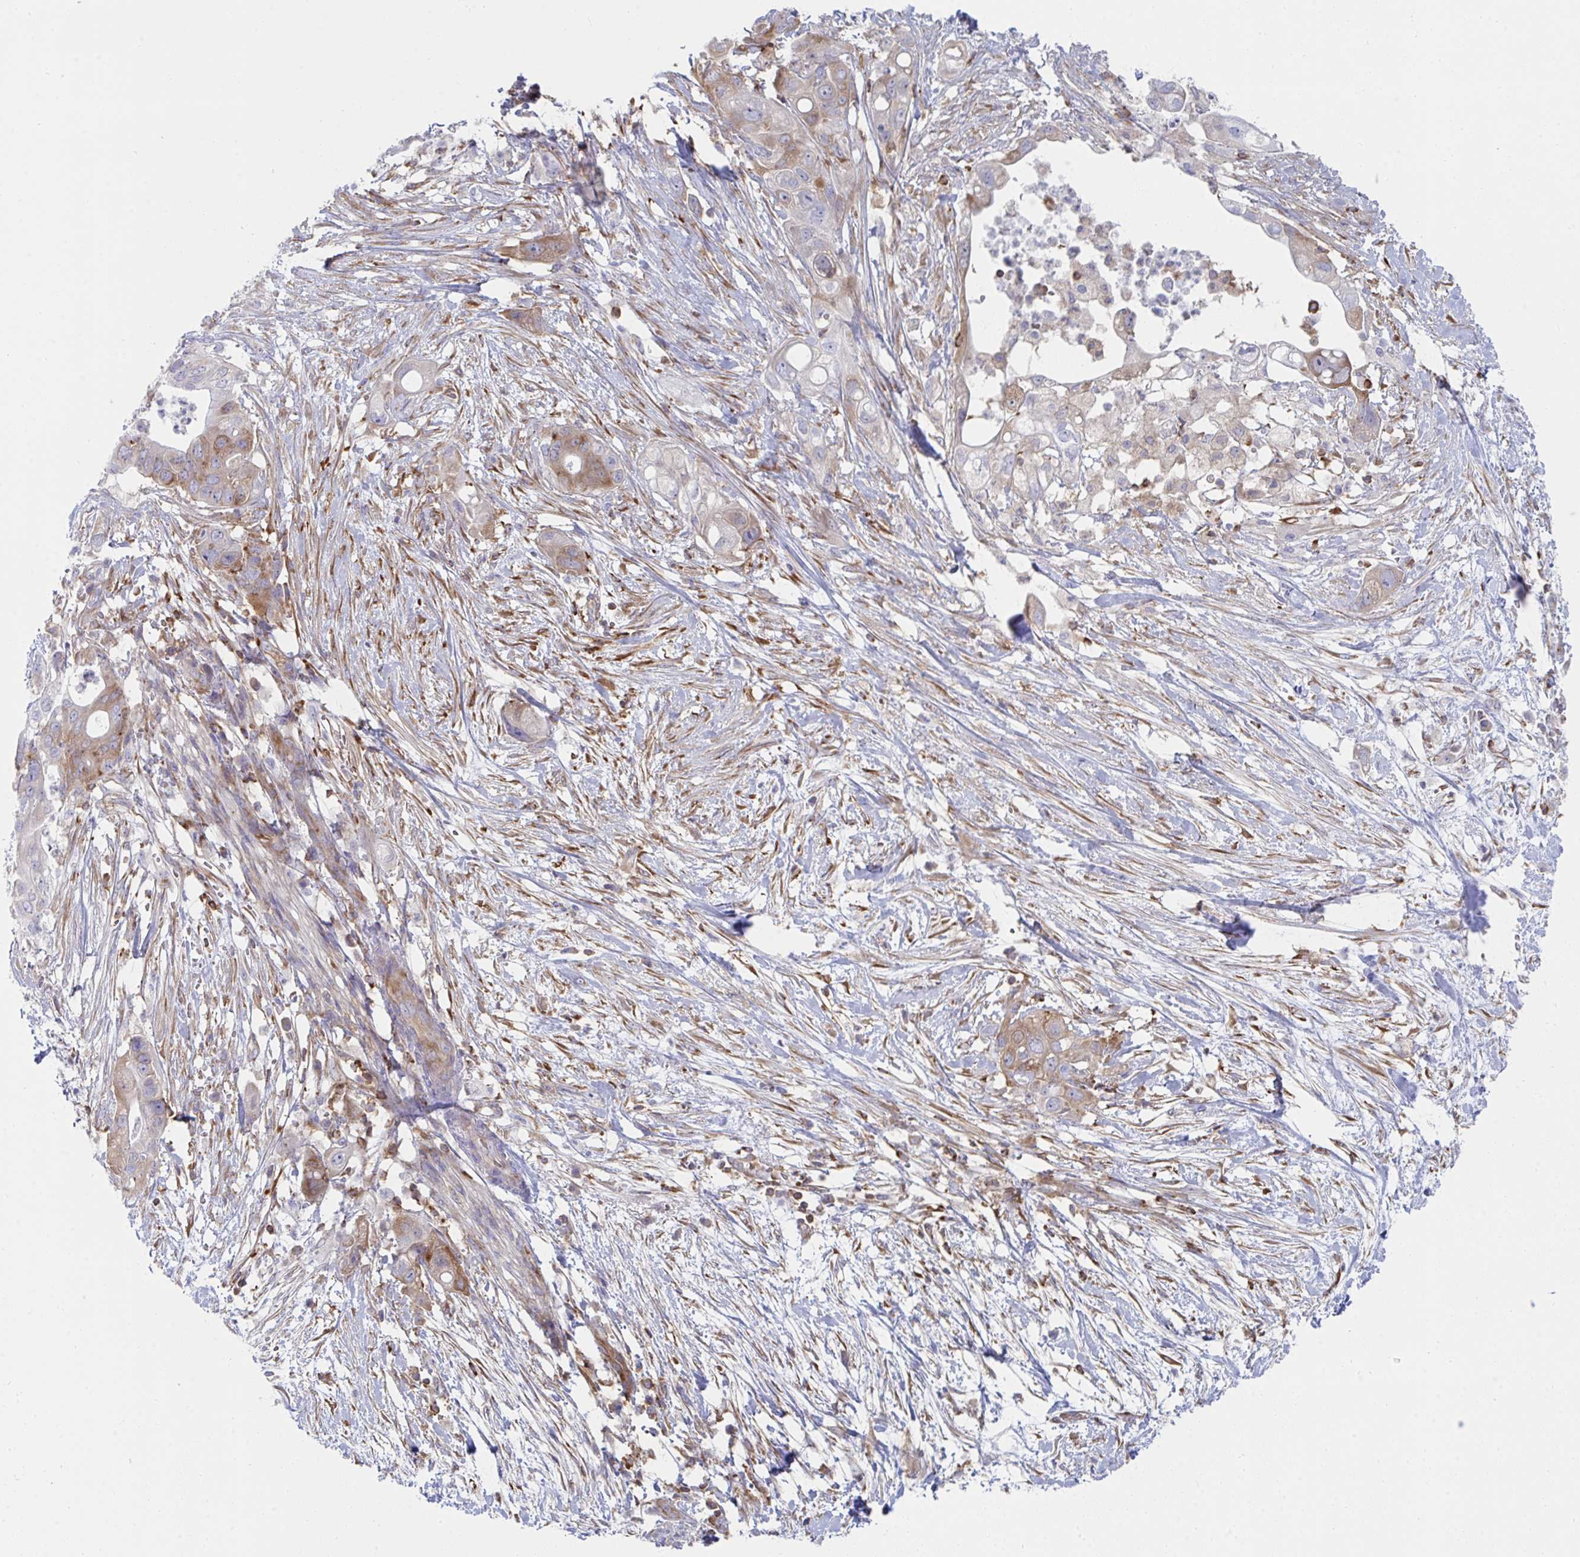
{"staining": {"intensity": "moderate", "quantity": "<25%", "location": "cytoplasmic/membranous"}, "tissue": "pancreatic cancer", "cell_type": "Tumor cells", "image_type": "cancer", "snomed": [{"axis": "morphology", "description": "Adenocarcinoma, NOS"}, {"axis": "topography", "description": "Pancreas"}], "caption": "Immunohistochemistry (IHC) of human pancreatic cancer (adenocarcinoma) exhibits low levels of moderate cytoplasmic/membranous expression in approximately <25% of tumor cells. The staining was performed using DAB, with brown indicating positive protein expression. Nuclei are stained blue with hematoxylin.", "gene": "WNK1", "patient": {"sex": "female", "age": 72}}